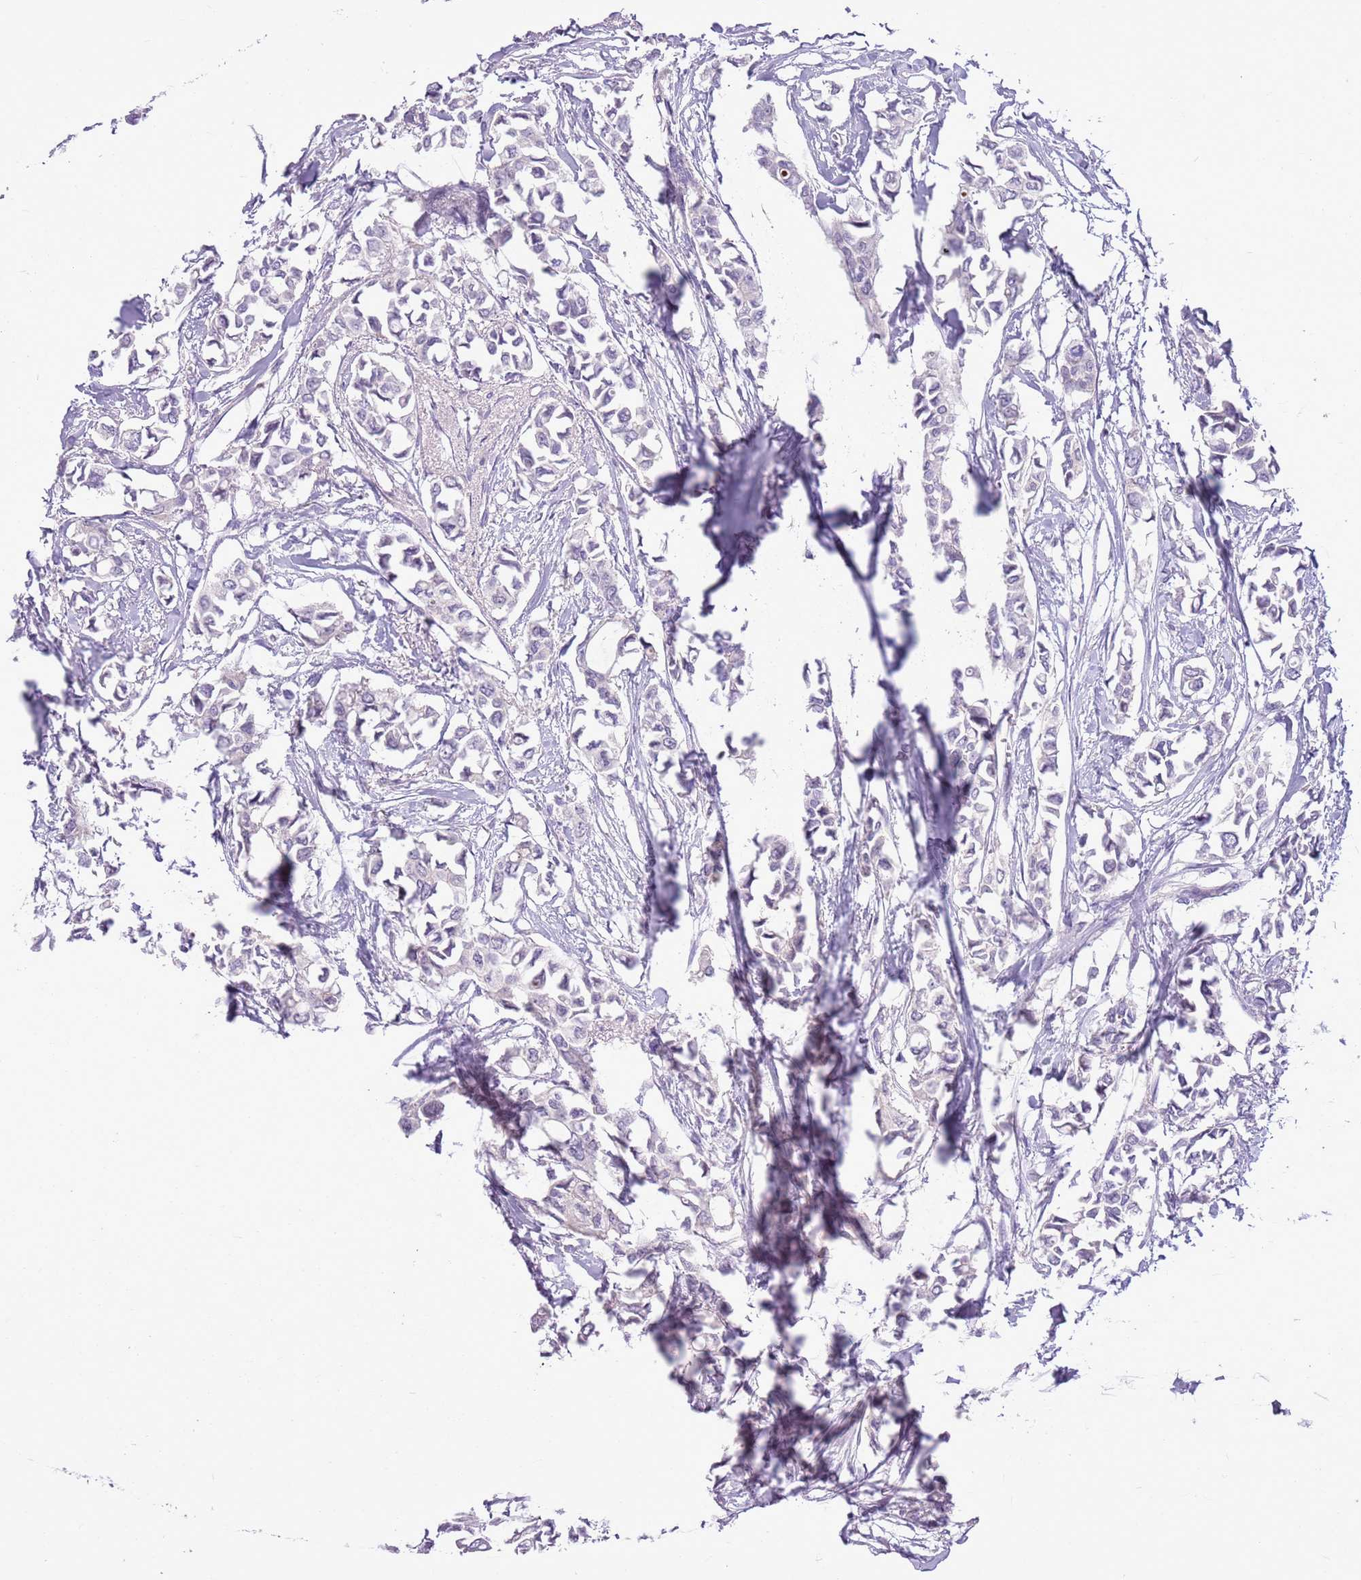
{"staining": {"intensity": "negative", "quantity": "none", "location": "none"}, "tissue": "breast cancer", "cell_type": "Tumor cells", "image_type": "cancer", "snomed": [{"axis": "morphology", "description": "Duct carcinoma"}, {"axis": "topography", "description": "Breast"}], "caption": "Histopathology image shows no significant protein expression in tumor cells of breast invasive ductal carcinoma.", "gene": "PARP8", "patient": {"sex": "female", "age": 41}}